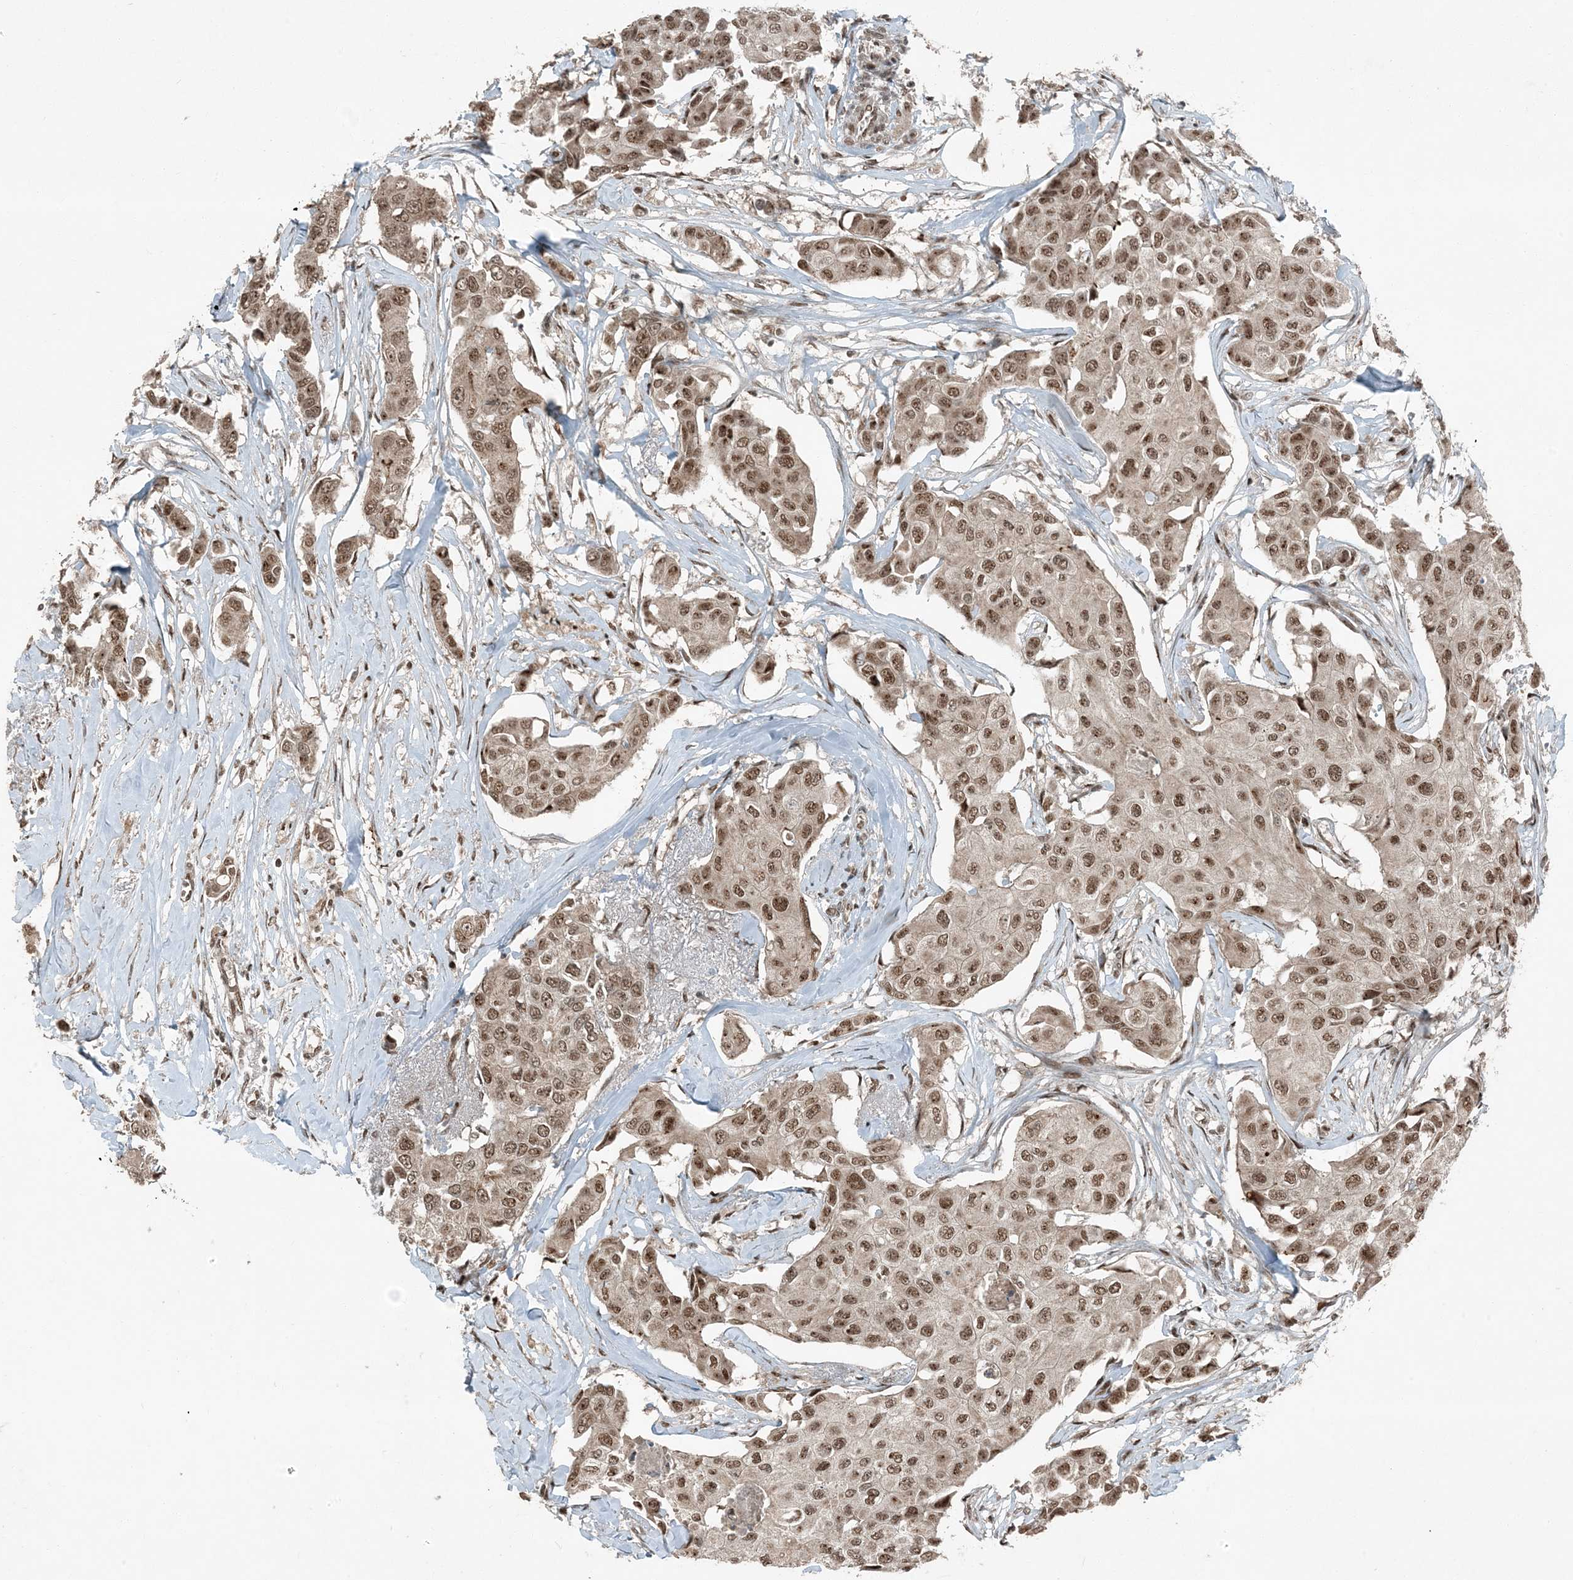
{"staining": {"intensity": "moderate", "quantity": ">75%", "location": "nuclear"}, "tissue": "breast cancer", "cell_type": "Tumor cells", "image_type": "cancer", "snomed": [{"axis": "morphology", "description": "Duct carcinoma"}, {"axis": "topography", "description": "Breast"}], "caption": "DAB (3,3'-diaminobenzidine) immunohistochemical staining of human breast invasive ductal carcinoma exhibits moderate nuclear protein staining in about >75% of tumor cells.", "gene": "TRAPPC12", "patient": {"sex": "female", "age": 80}}